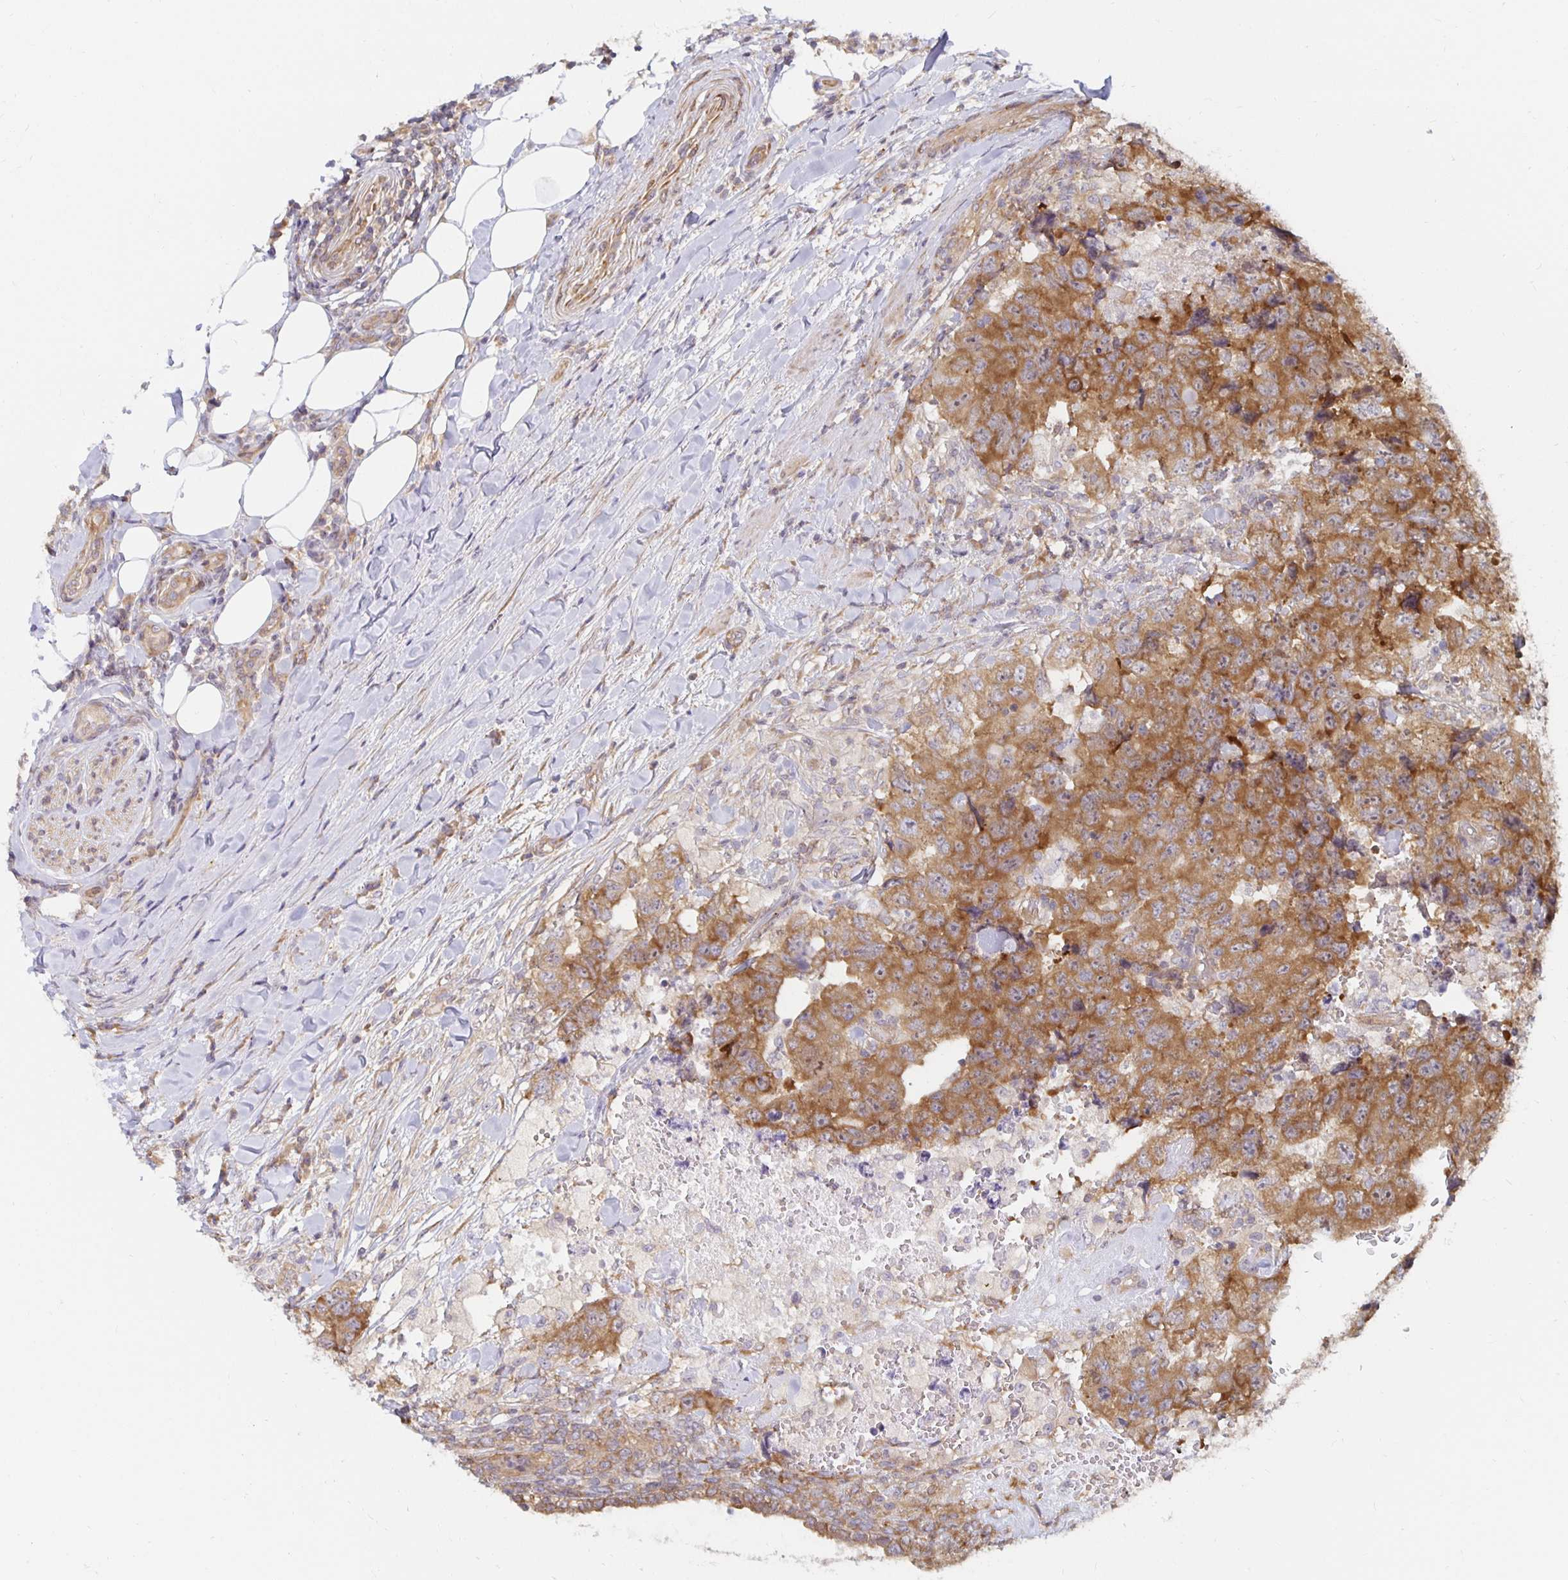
{"staining": {"intensity": "moderate", "quantity": ">75%", "location": "cytoplasmic/membranous"}, "tissue": "testis cancer", "cell_type": "Tumor cells", "image_type": "cancer", "snomed": [{"axis": "morphology", "description": "Carcinoma, Embryonal, NOS"}, {"axis": "topography", "description": "Testis"}], "caption": "A medium amount of moderate cytoplasmic/membranous expression is seen in approximately >75% of tumor cells in testis cancer (embryonal carcinoma) tissue.", "gene": "PDAP1", "patient": {"sex": "male", "age": 24}}